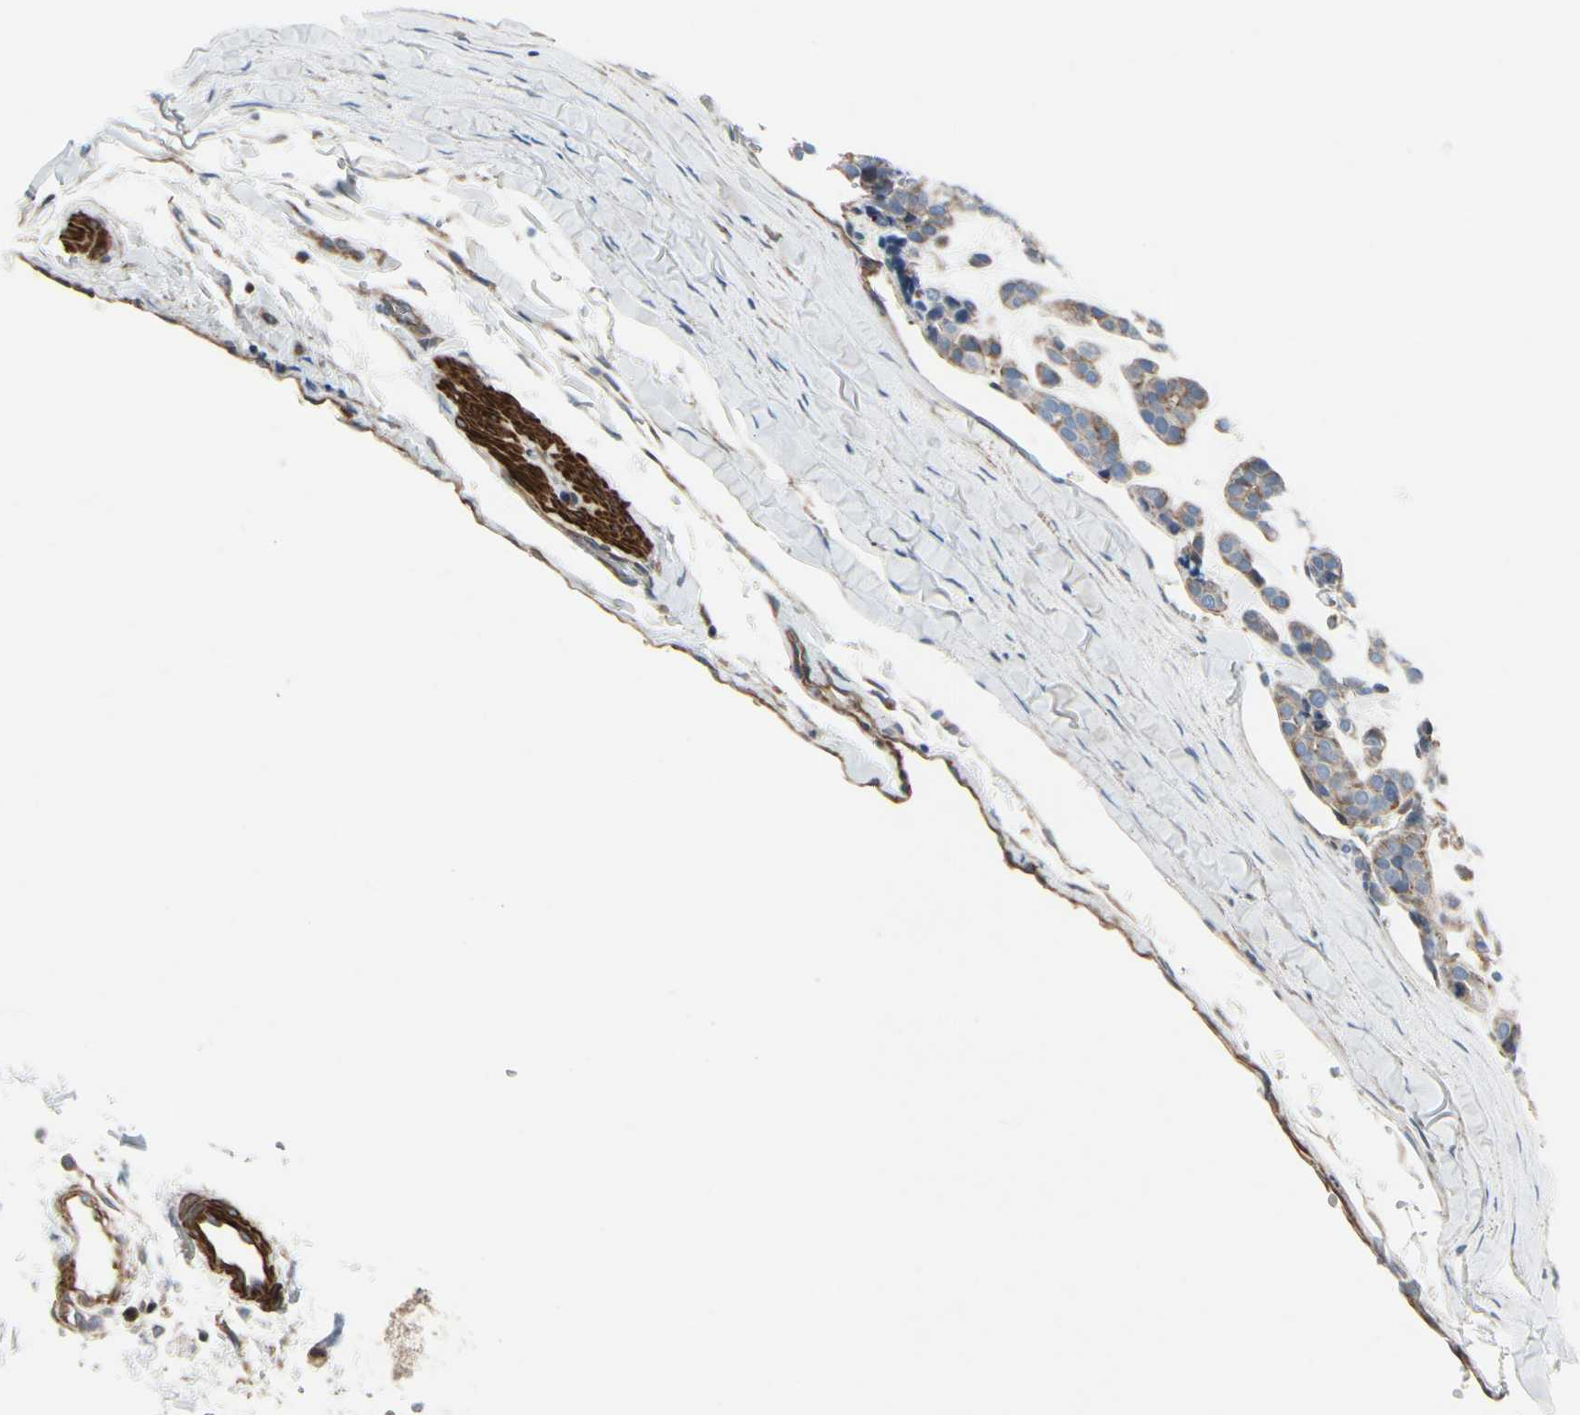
{"staining": {"intensity": "weak", "quantity": "<25%", "location": "cytoplasmic/membranous"}, "tissue": "head and neck cancer", "cell_type": "Tumor cells", "image_type": "cancer", "snomed": [{"axis": "morphology", "description": "Adenocarcinoma, NOS"}, {"axis": "morphology", "description": "Adenoma, NOS"}, {"axis": "topography", "description": "Head-Neck"}], "caption": "This is an immunohistochemistry histopathology image of human head and neck cancer. There is no expression in tumor cells.", "gene": "TPM1", "patient": {"sex": "female", "age": 55}}